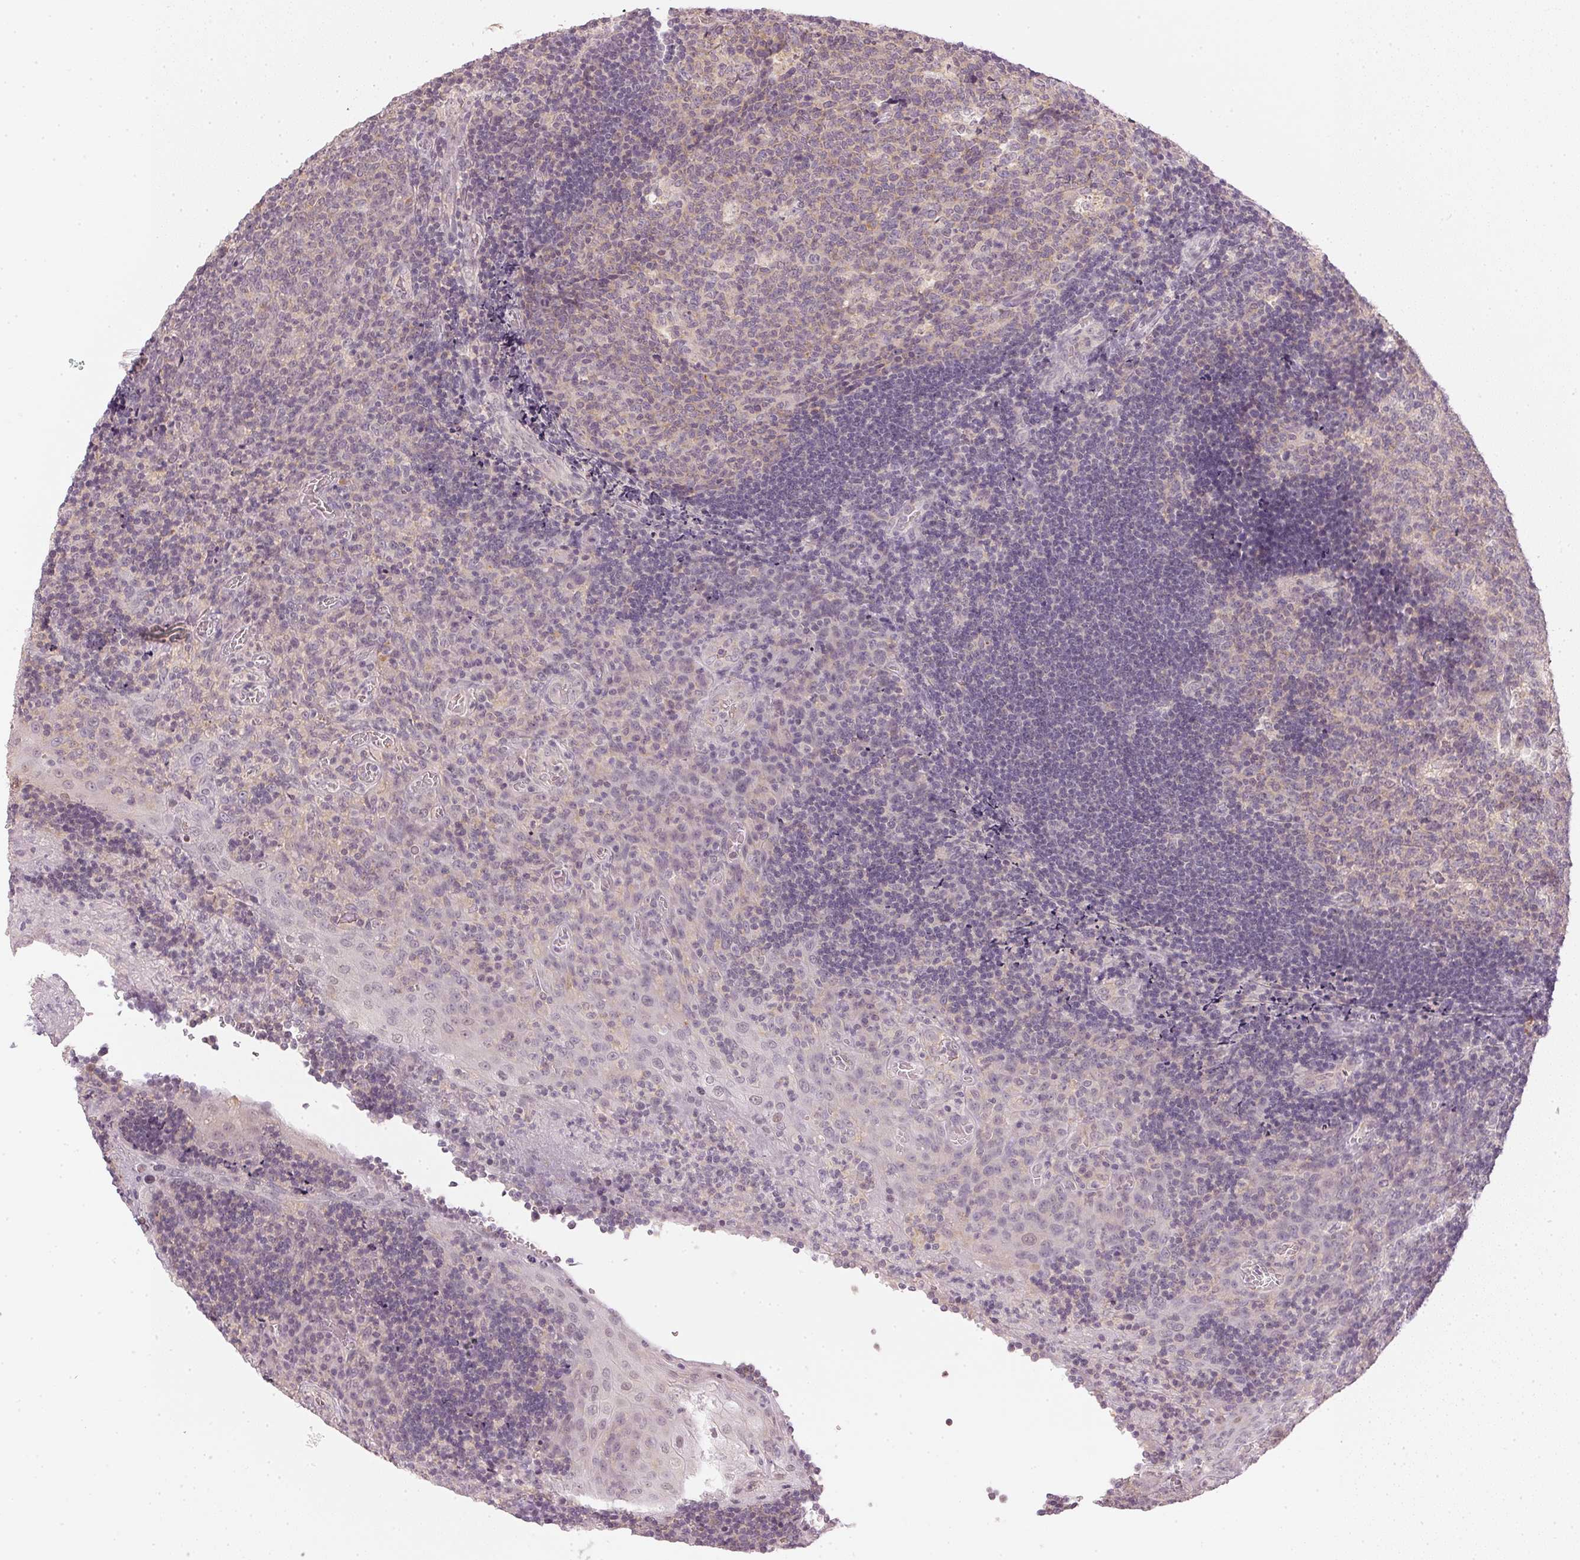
{"staining": {"intensity": "negative", "quantity": "none", "location": "none"}, "tissue": "tonsil", "cell_type": "Germinal center cells", "image_type": "normal", "snomed": [{"axis": "morphology", "description": "Normal tissue, NOS"}, {"axis": "topography", "description": "Tonsil"}], "caption": "Germinal center cells show no significant positivity in normal tonsil. (Immunohistochemistry (ihc), brightfield microscopy, high magnification).", "gene": "KPRP", "patient": {"sex": "male", "age": 17}}